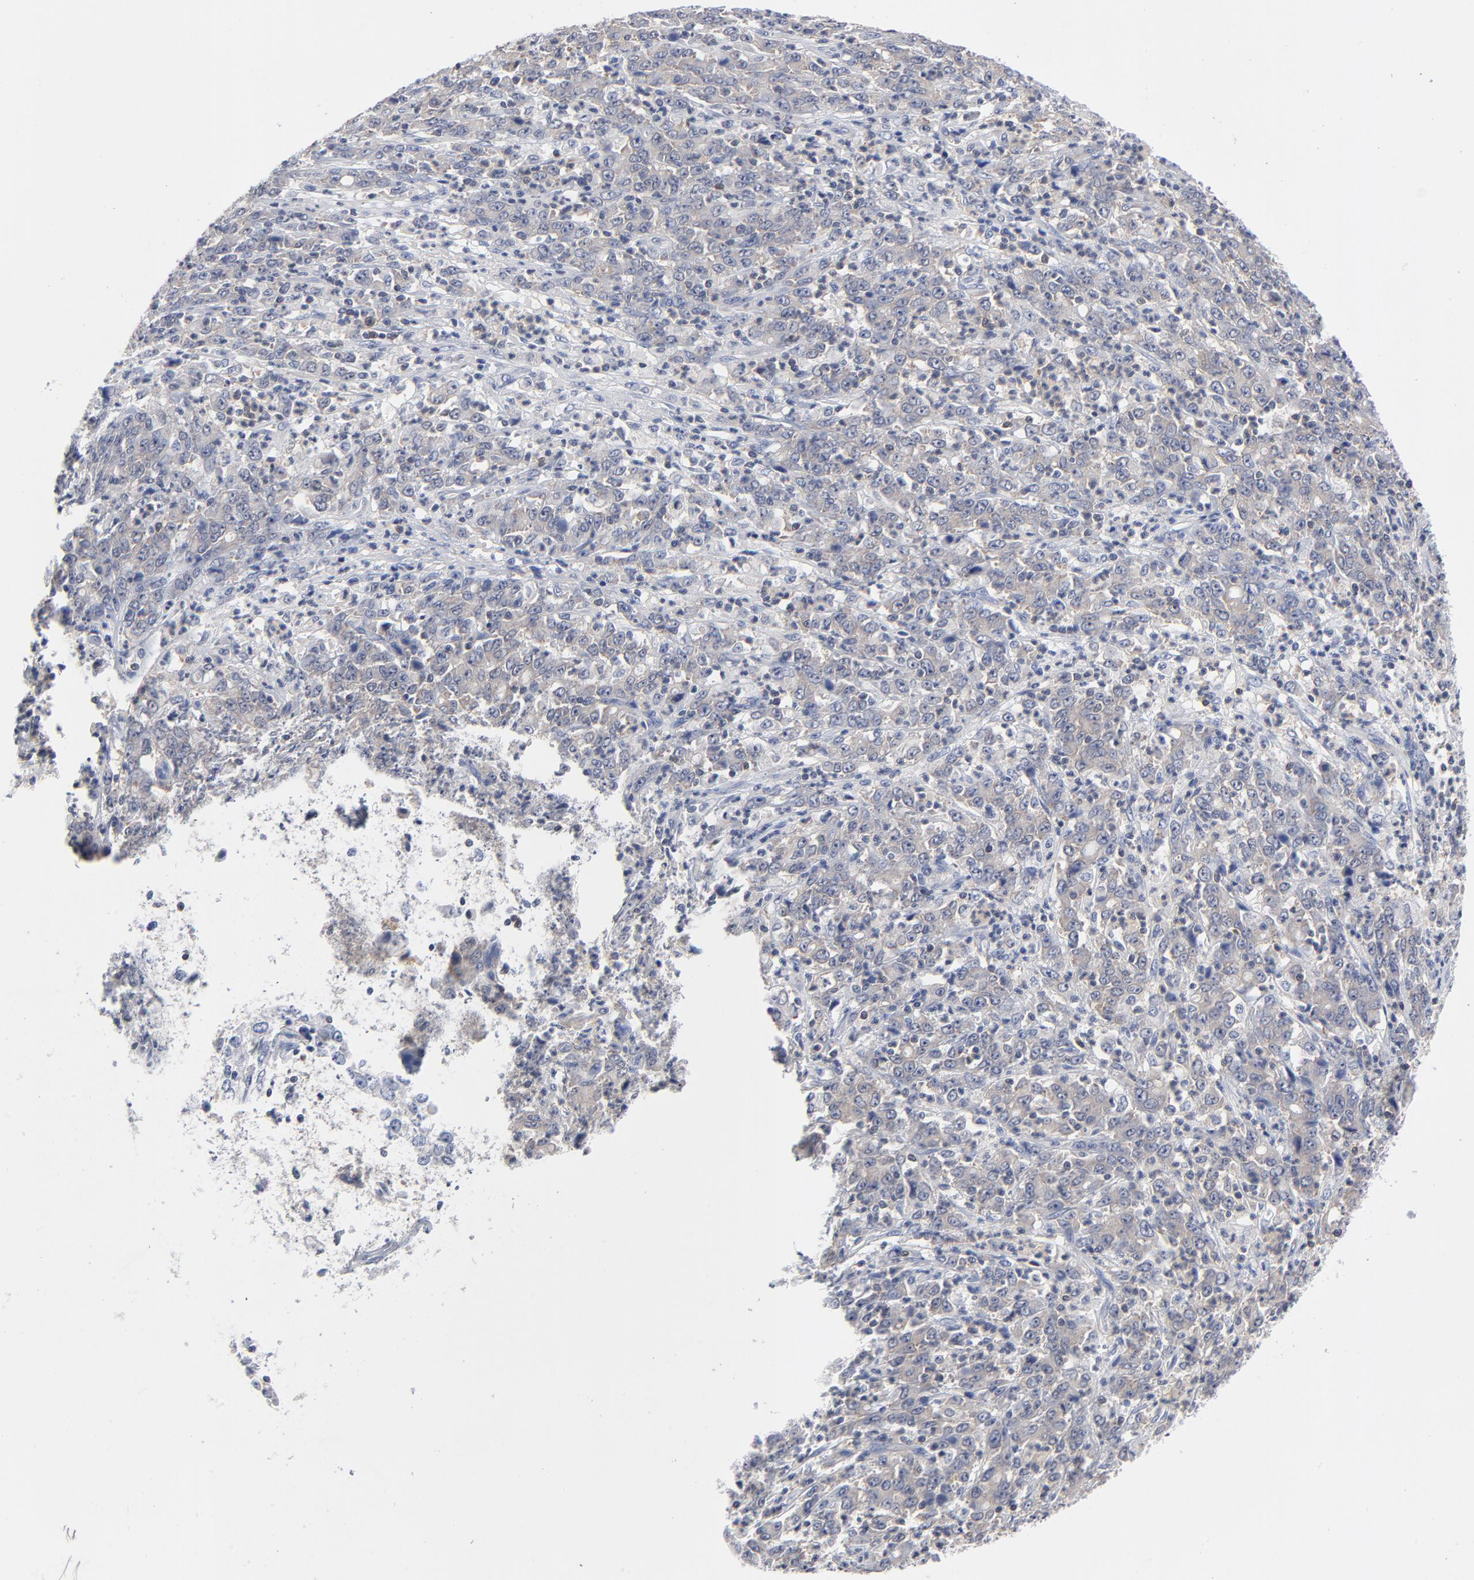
{"staining": {"intensity": "weak", "quantity": "25%-75%", "location": "cytoplasmic/membranous"}, "tissue": "stomach cancer", "cell_type": "Tumor cells", "image_type": "cancer", "snomed": [{"axis": "morphology", "description": "Adenocarcinoma, NOS"}, {"axis": "topography", "description": "Stomach, lower"}], "caption": "Adenocarcinoma (stomach) stained with DAB immunohistochemistry displays low levels of weak cytoplasmic/membranous expression in approximately 25%-75% of tumor cells.", "gene": "CAB39L", "patient": {"sex": "female", "age": 71}}